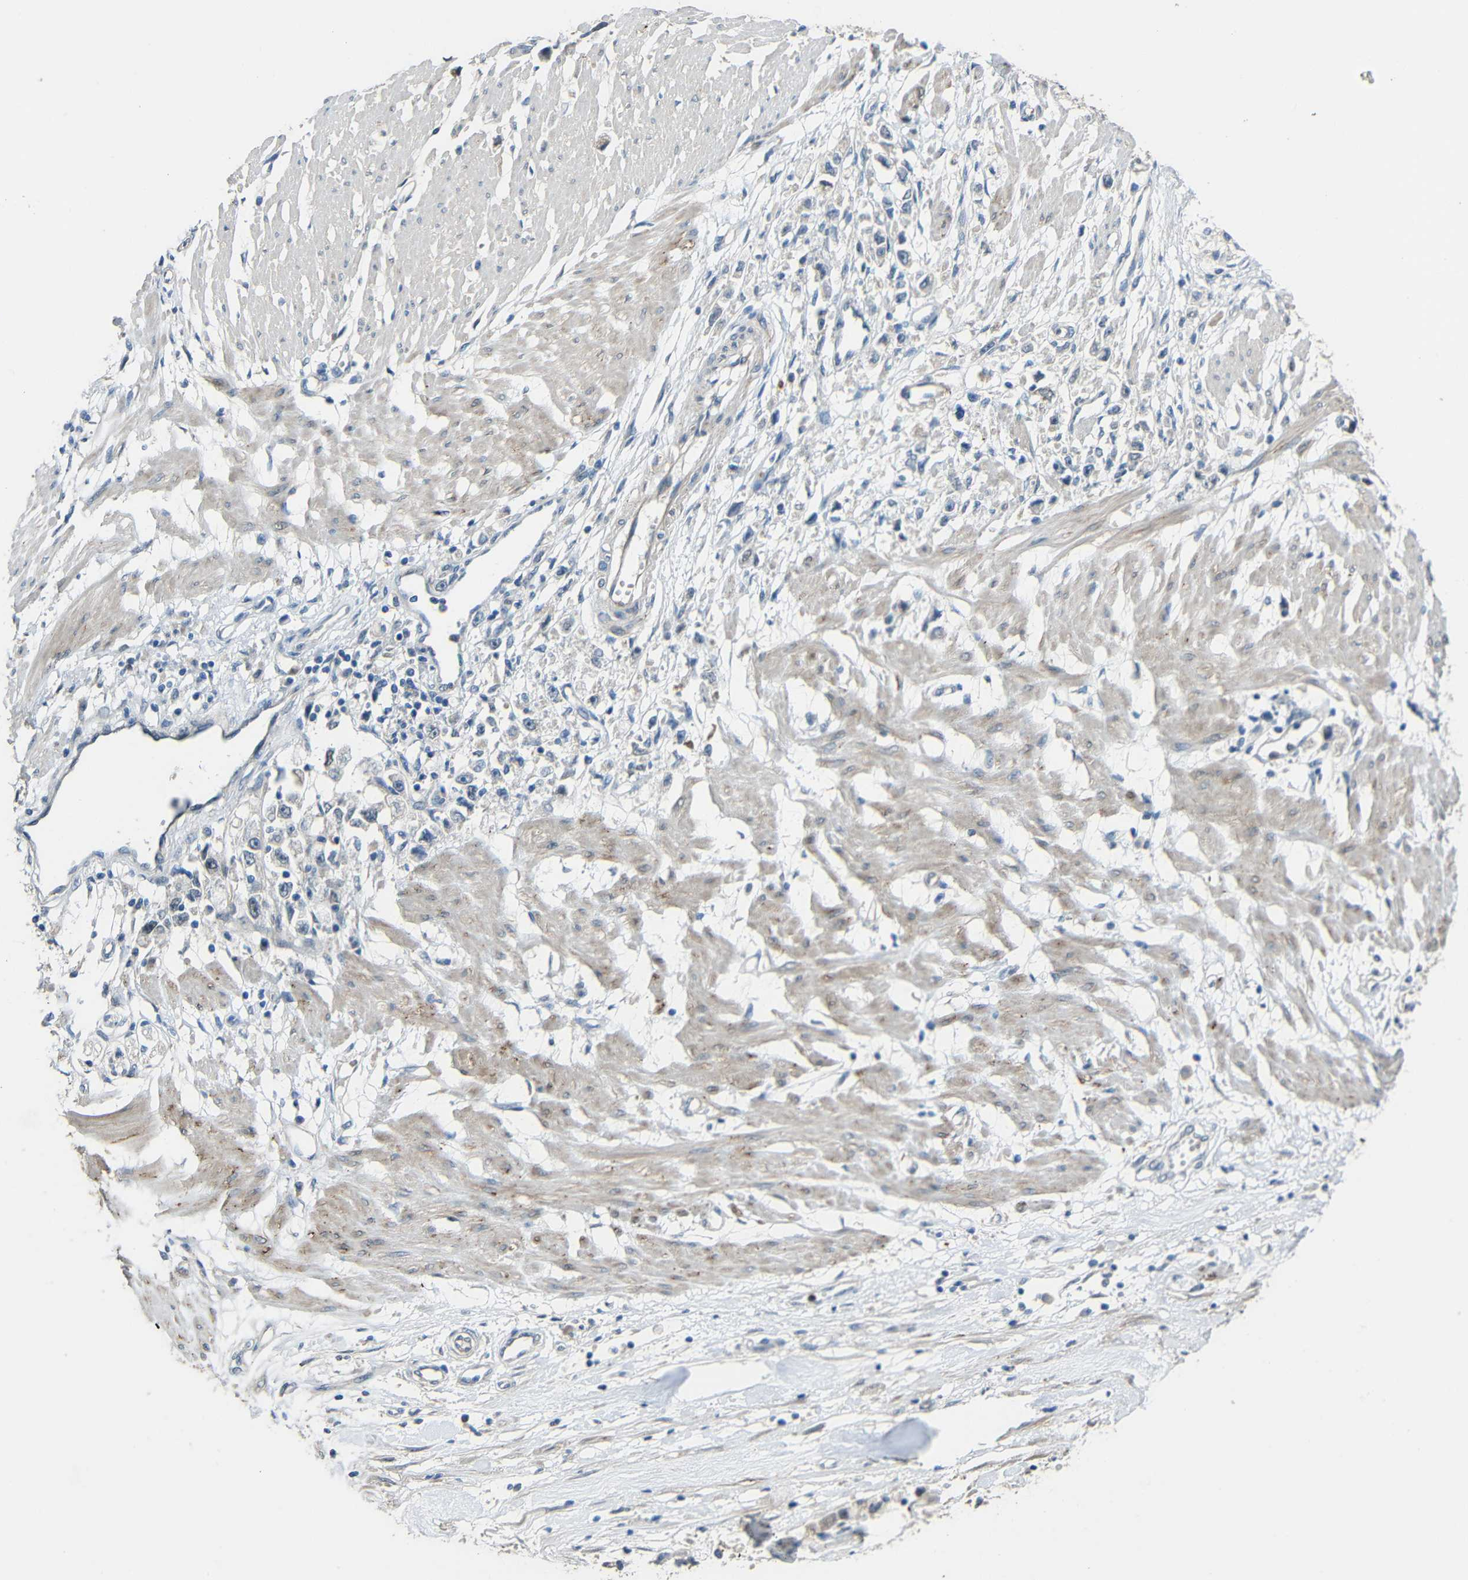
{"staining": {"intensity": "negative", "quantity": "none", "location": "none"}, "tissue": "stomach cancer", "cell_type": "Tumor cells", "image_type": "cancer", "snomed": [{"axis": "morphology", "description": "Adenocarcinoma, NOS"}, {"axis": "topography", "description": "Stomach"}], "caption": "Protein analysis of stomach cancer exhibits no significant expression in tumor cells.", "gene": "STBD1", "patient": {"sex": "female", "age": 59}}